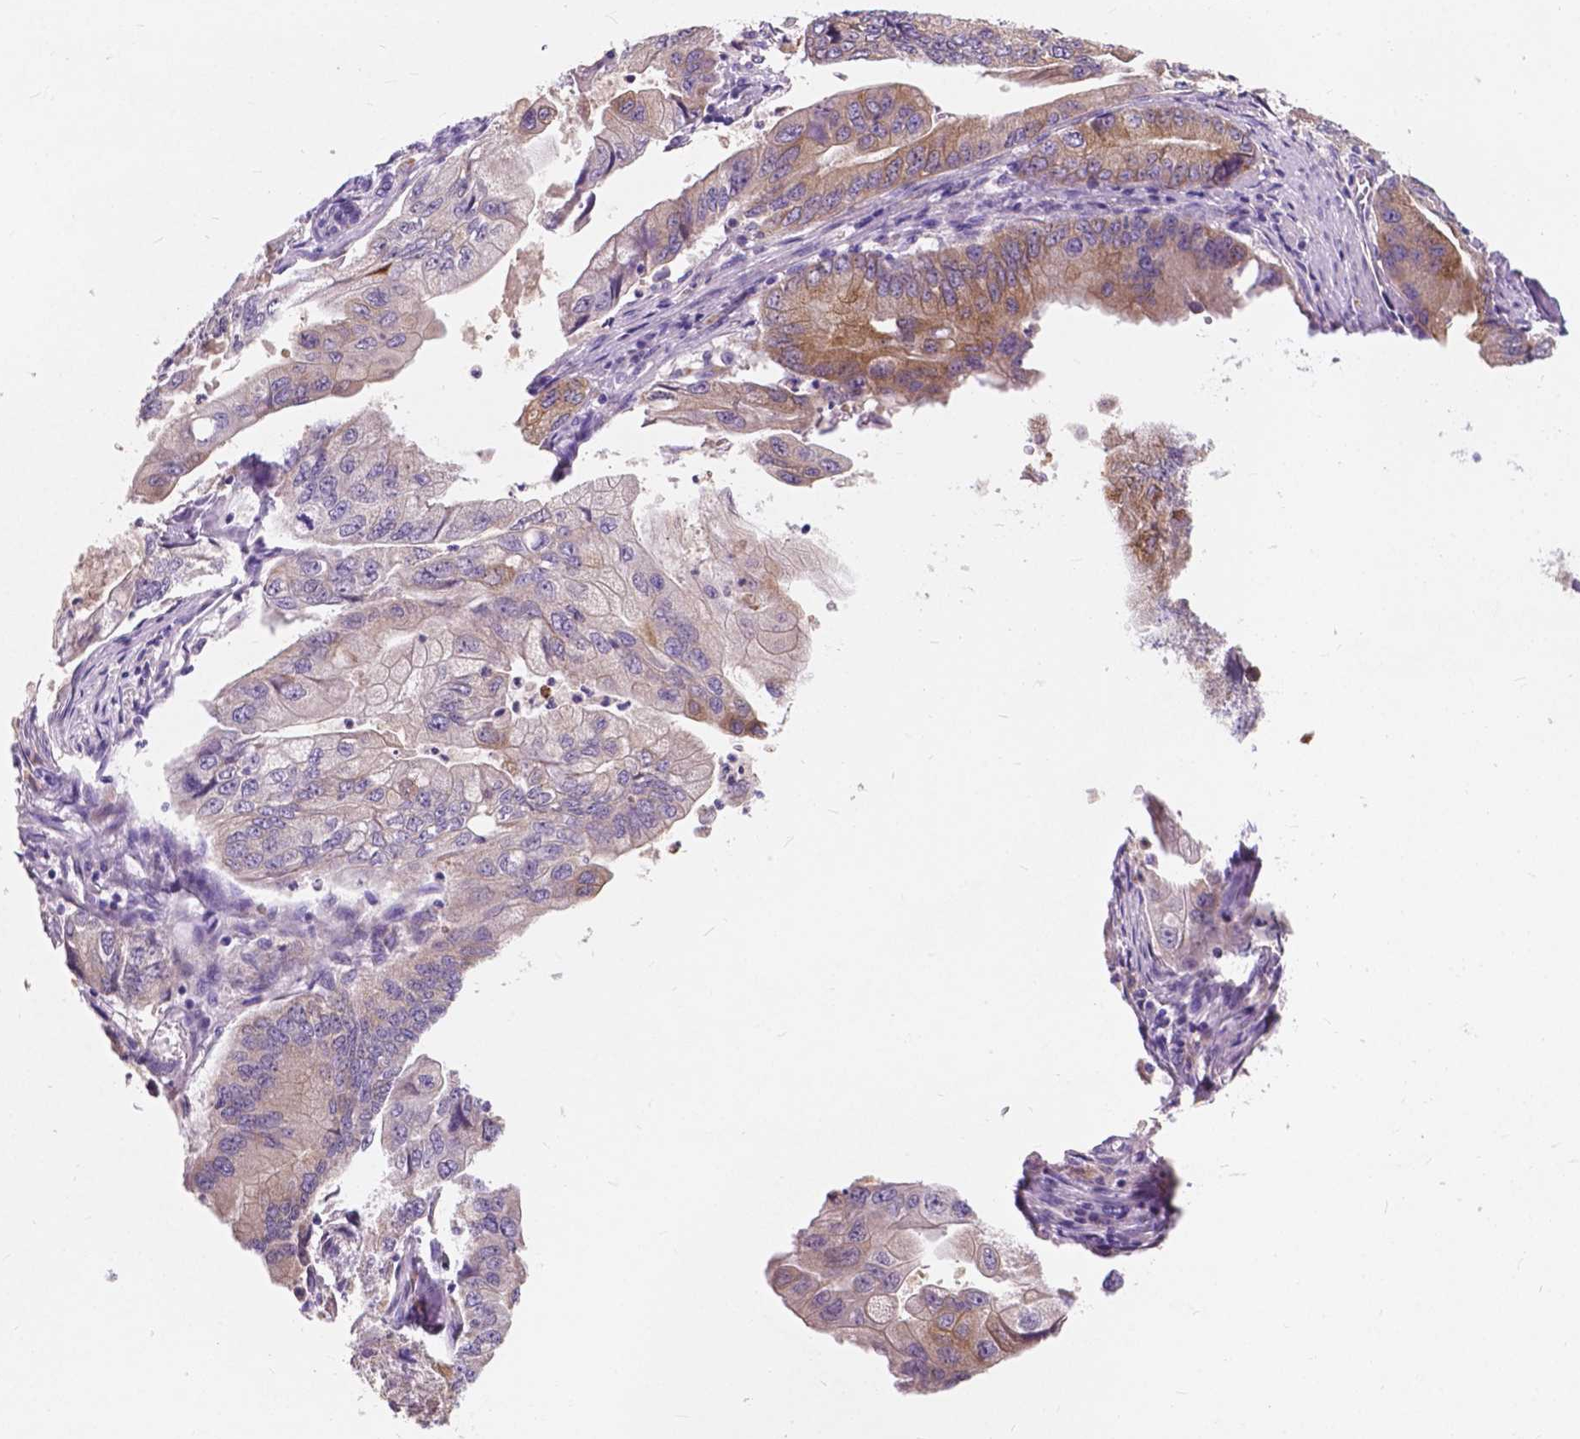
{"staining": {"intensity": "moderate", "quantity": "25%-75%", "location": "cytoplasmic/membranous"}, "tissue": "stomach cancer", "cell_type": "Tumor cells", "image_type": "cancer", "snomed": [{"axis": "morphology", "description": "Adenocarcinoma, NOS"}, {"axis": "topography", "description": "Pancreas"}, {"axis": "topography", "description": "Stomach, upper"}], "caption": "Brown immunohistochemical staining in stomach adenocarcinoma displays moderate cytoplasmic/membranous expression in approximately 25%-75% of tumor cells. Immunohistochemistry stains the protein of interest in brown and the nuclei are stained blue.", "gene": "IREB2", "patient": {"sex": "male", "age": 77}}